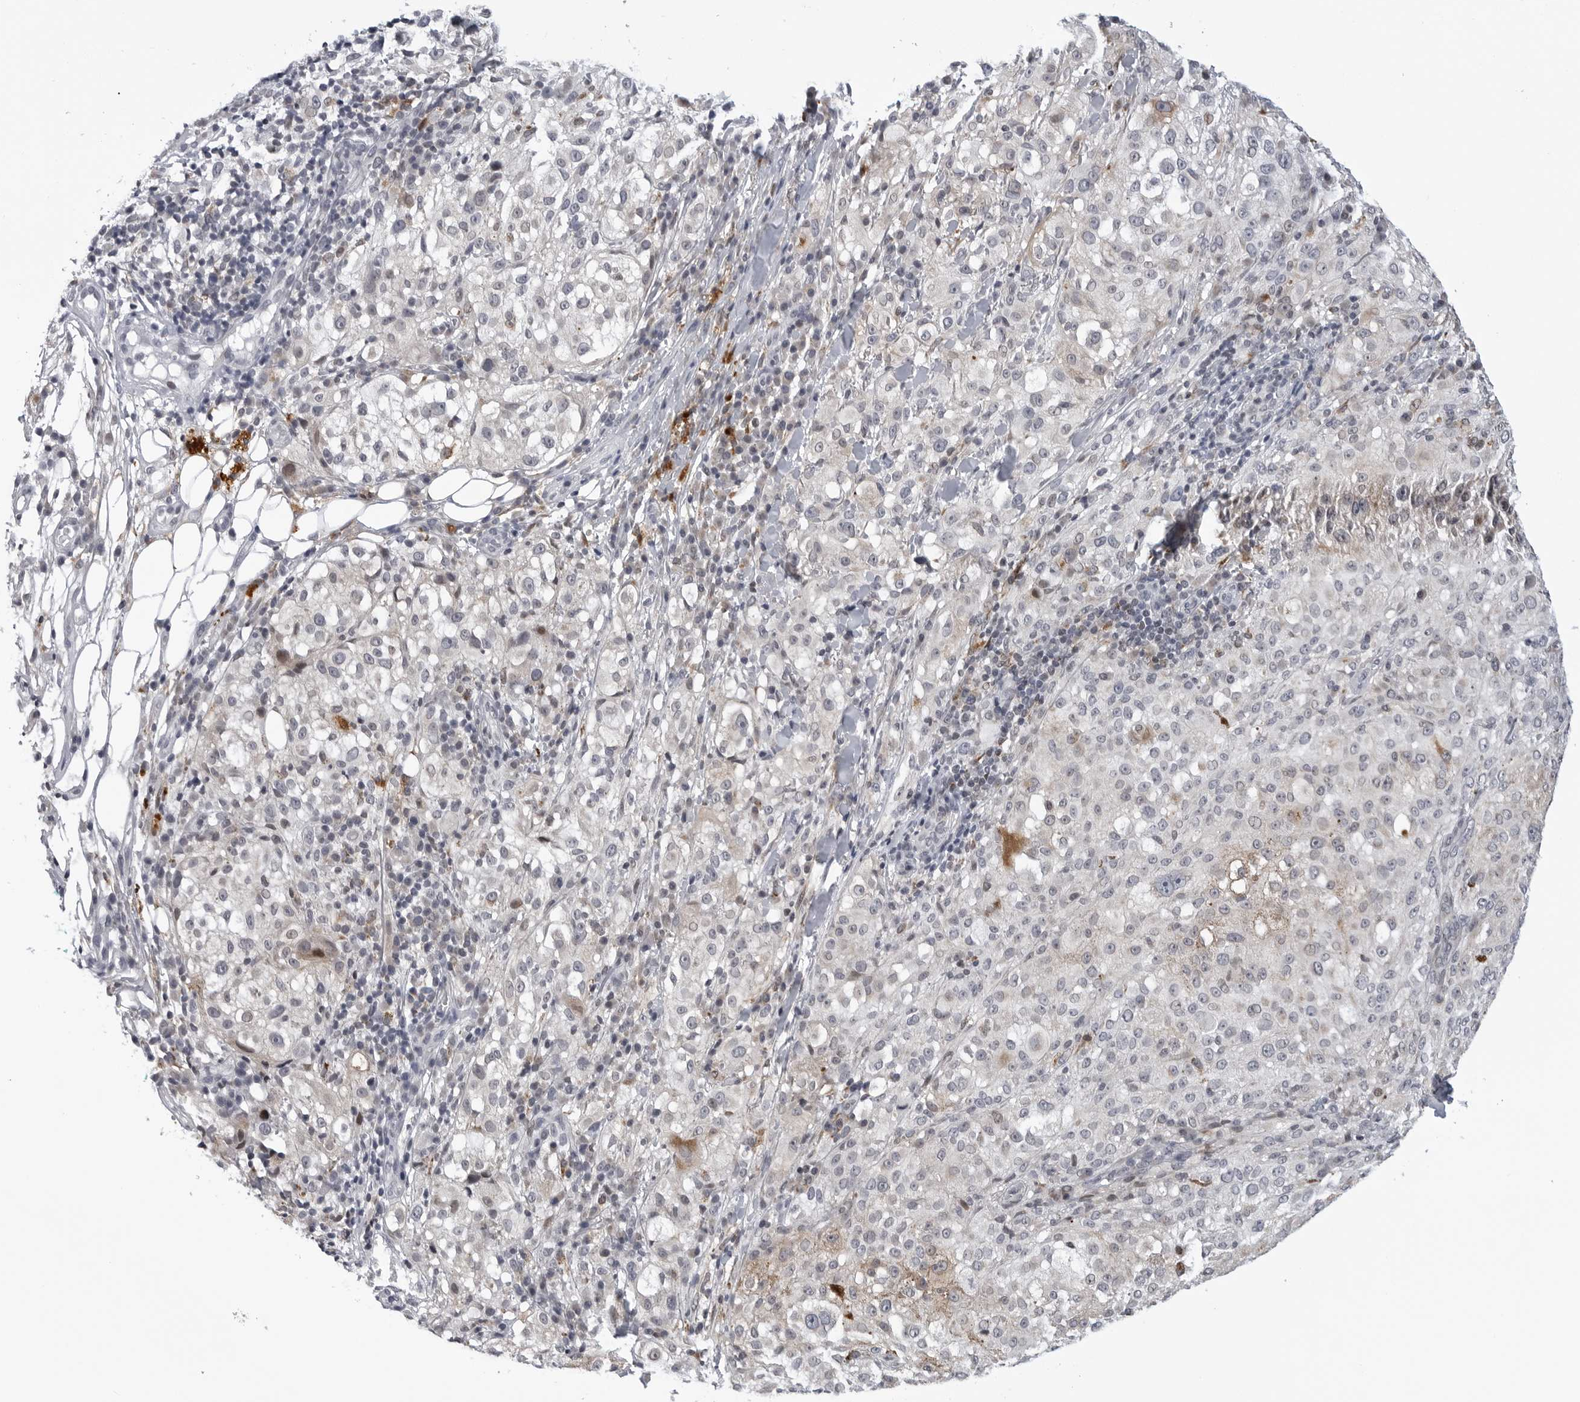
{"staining": {"intensity": "weak", "quantity": "<25%", "location": "cytoplasmic/membranous"}, "tissue": "melanoma", "cell_type": "Tumor cells", "image_type": "cancer", "snomed": [{"axis": "morphology", "description": "Necrosis, NOS"}, {"axis": "morphology", "description": "Malignant melanoma, NOS"}, {"axis": "topography", "description": "Skin"}], "caption": "The histopathology image exhibits no staining of tumor cells in malignant melanoma.", "gene": "CDK20", "patient": {"sex": "female", "age": 87}}